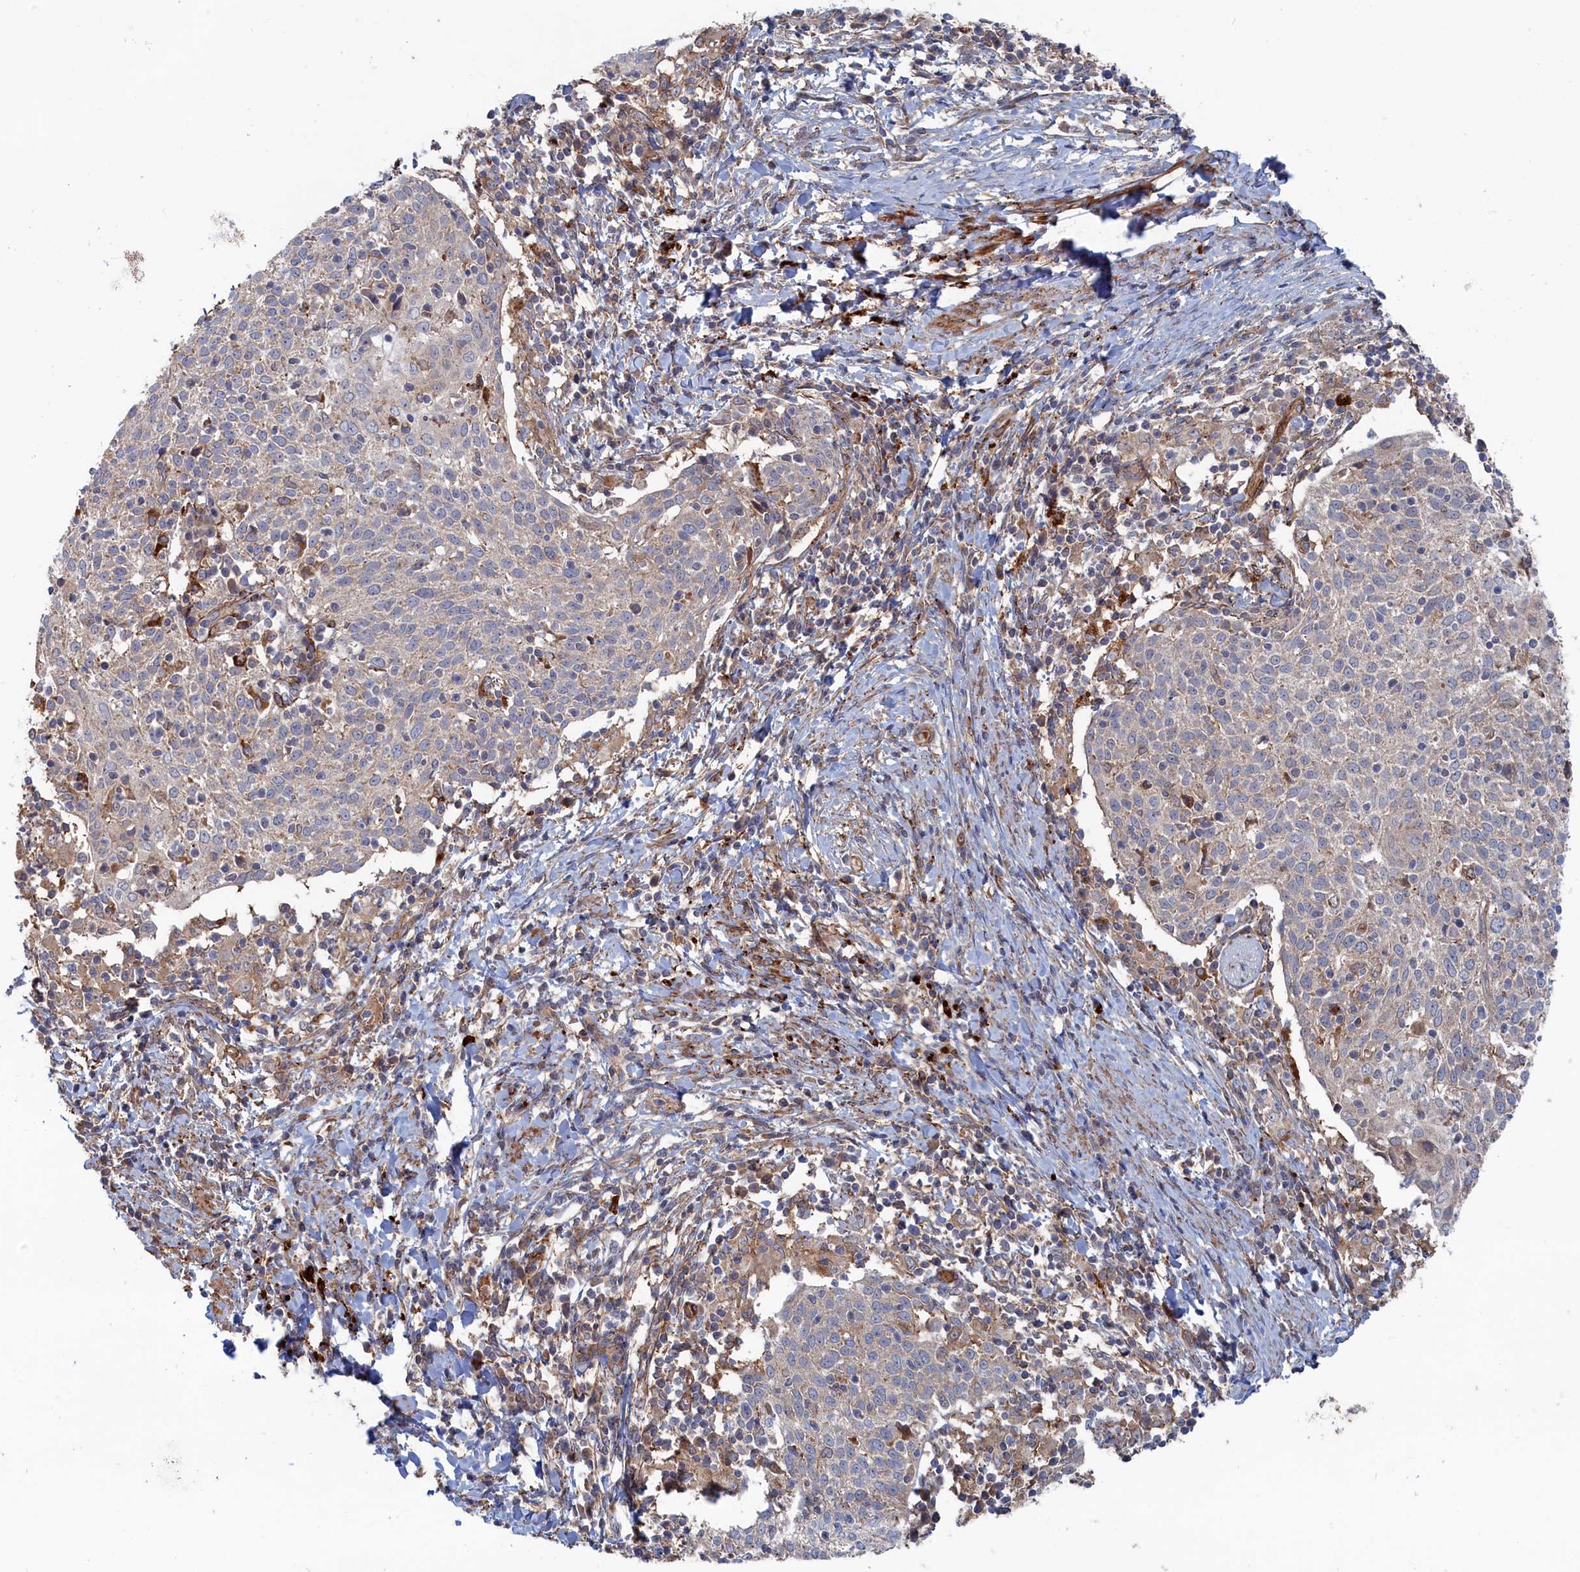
{"staining": {"intensity": "weak", "quantity": "<25%", "location": "cytoplasmic/membranous"}, "tissue": "cervical cancer", "cell_type": "Tumor cells", "image_type": "cancer", "snomed": [{"axis": "morphology", "description": "Squamous cell carcinoma, NOS"}, {"axis": "topography", "description": "Cervix"}], "caption": "Human cervical cancer stained for a protein using IHC shows no positivity in tumor cells.", "gene": "FILIP1L", "patient": {"sex": "female", "age": 52}}